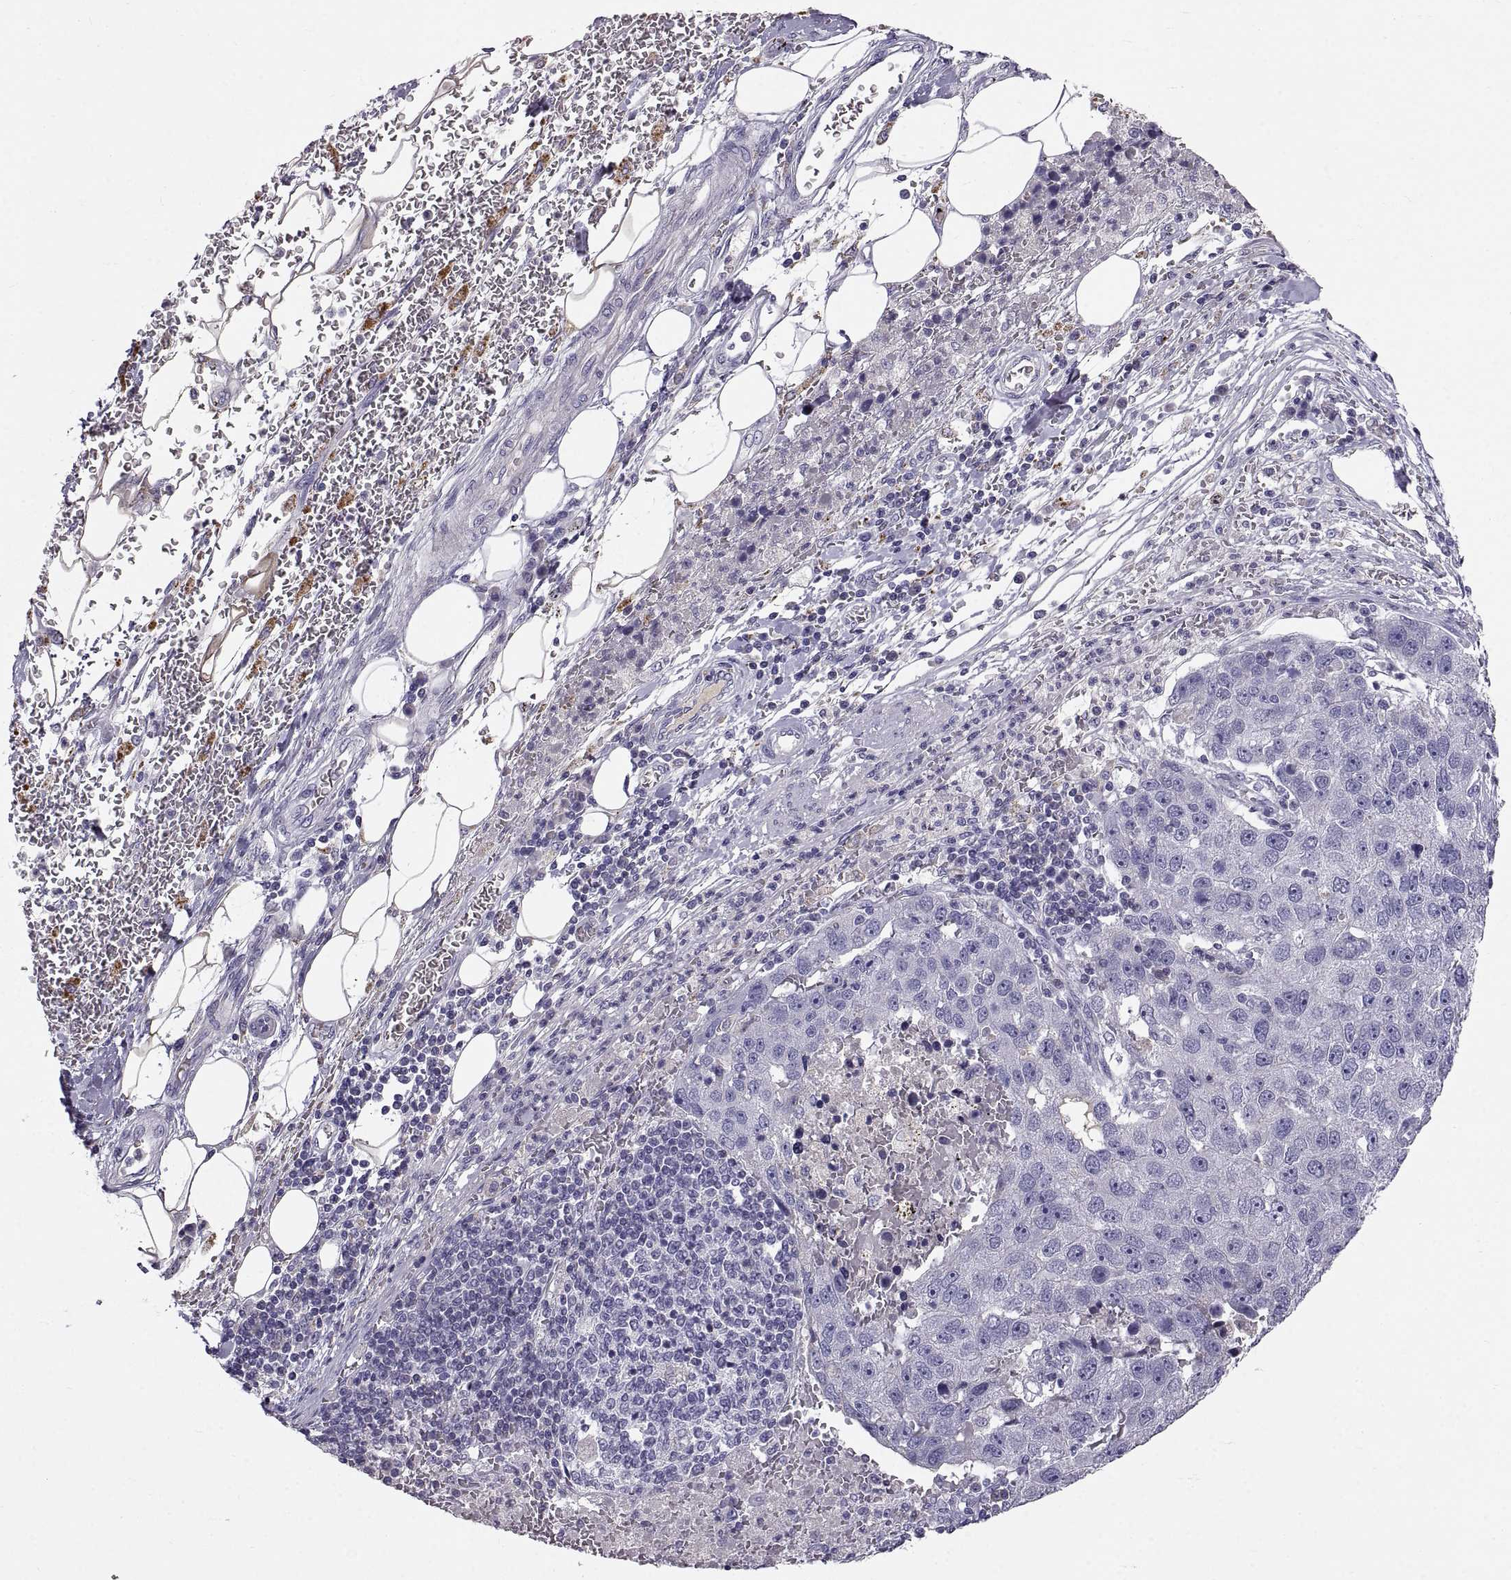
{"staining": {"intensity": "negative", "quantity": "none", "location": "none"}, "tissue": "pancreatic cancer", "cell_type": "Tumor cells", "image_type": "cancer", "snomed": [{"axis": "morphology", "description": "Adenocarcinoma, NOS"}, {"axis": "topography", "description": "Pancreas"}], "caption": "An immunohistochemistry histopathology image of pancreatic adenocarcinoma is shown. There is no staining in tumor cells of pancreatic adenocarcinoma. (DAB (3,3'-diaminobenzidine) IHC with hematoxylin counter stain).", "gene": "ADAM32", "patient": {"sex": "female", "age": 61}}